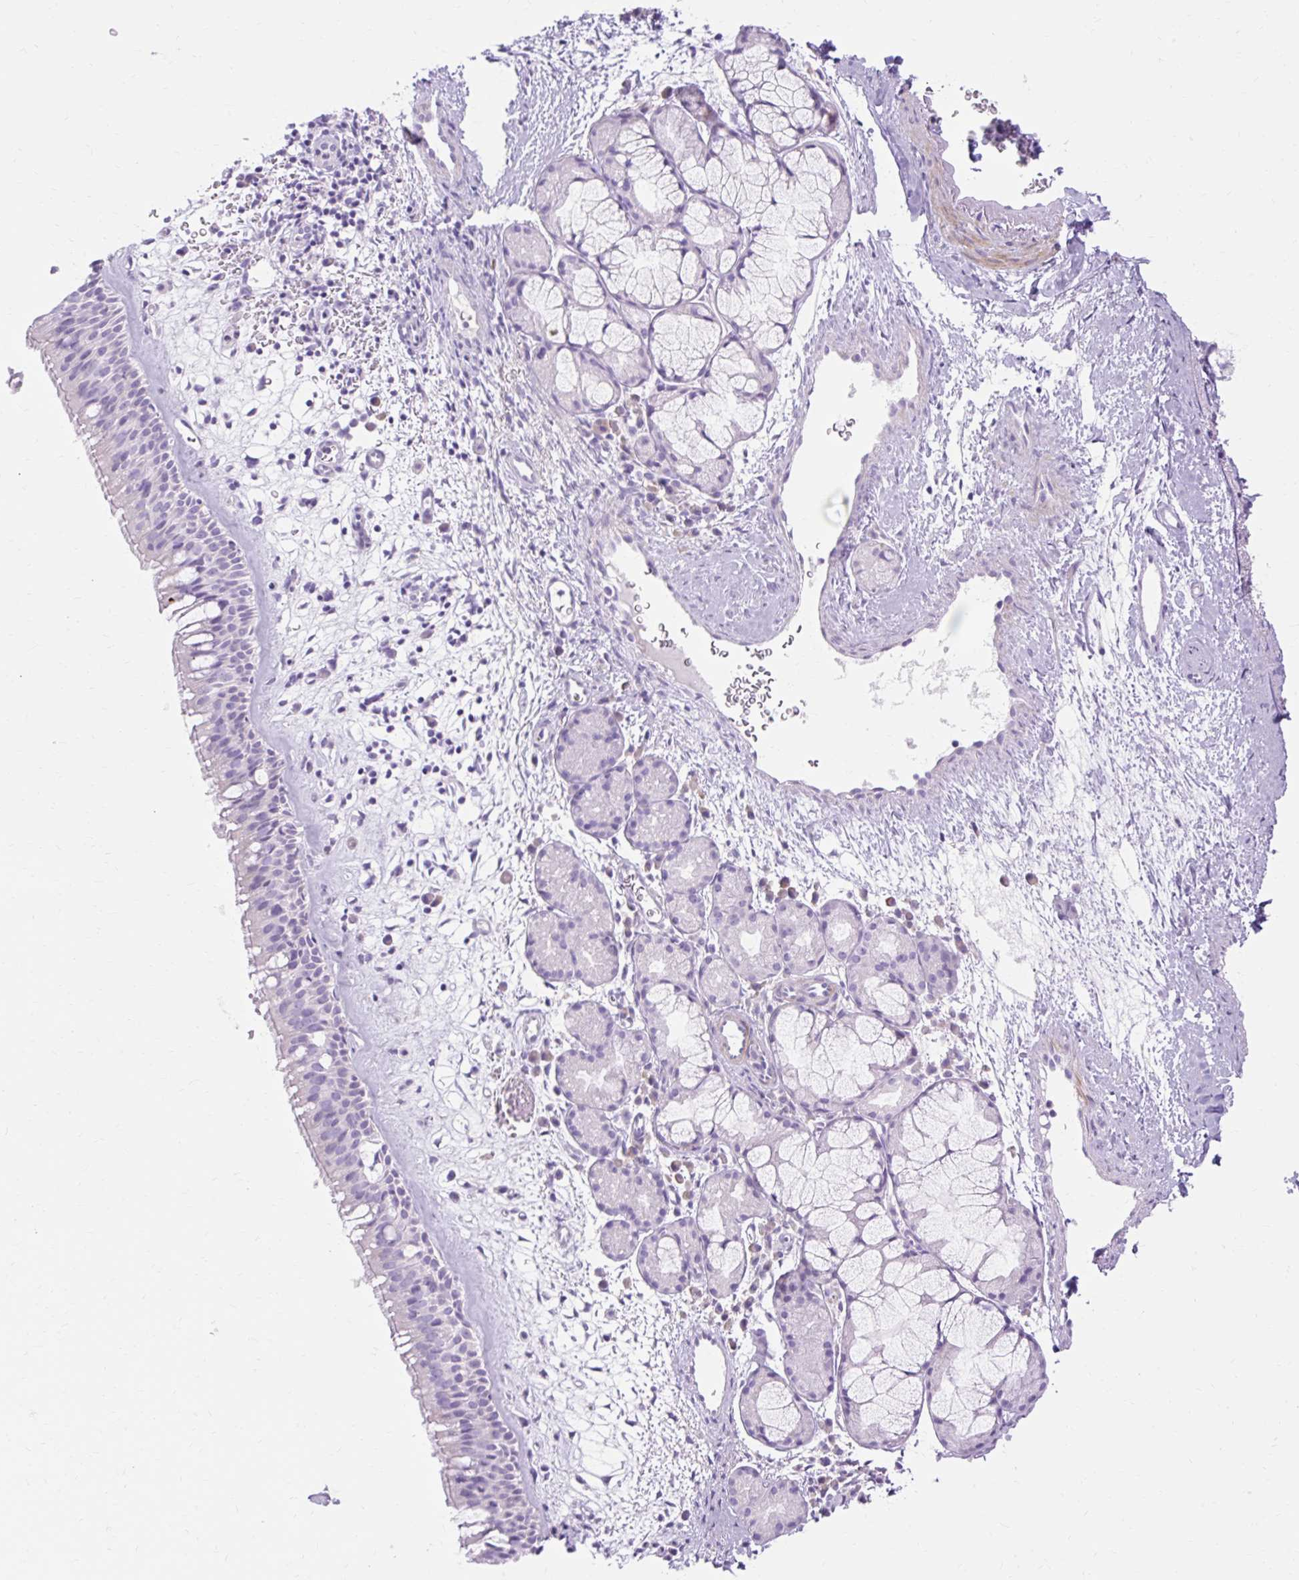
{"staining": {"intensity": "negative", "quantity": "none", "location": "none"}, "tissue": "nasopharynx", "cell_type": "Respiratory epithelial cells", "image_type": "normal", "snomed": [{"axis": "morphology", "description": "Normal tissue, NOS"}, {"axis": "topography", "description": "Nasopharynx"}], "caption": "High magnification brightfield microscopy of benign nasopharynx stained with DAB (3,3'-diaminobenzidine) (brown) and counterstained with hematoxylin (blue): respiratory epithelial cells show no significant positivity. The staining was performed using DAB (3,3'-diaminobenzidine) to visualize the protein expression in brown, while the nuclei were stained in blue with hematoxylin (Magnification: 20x).", "gene": "CORO7", "patient": {"sex": "male", "age": 65}}